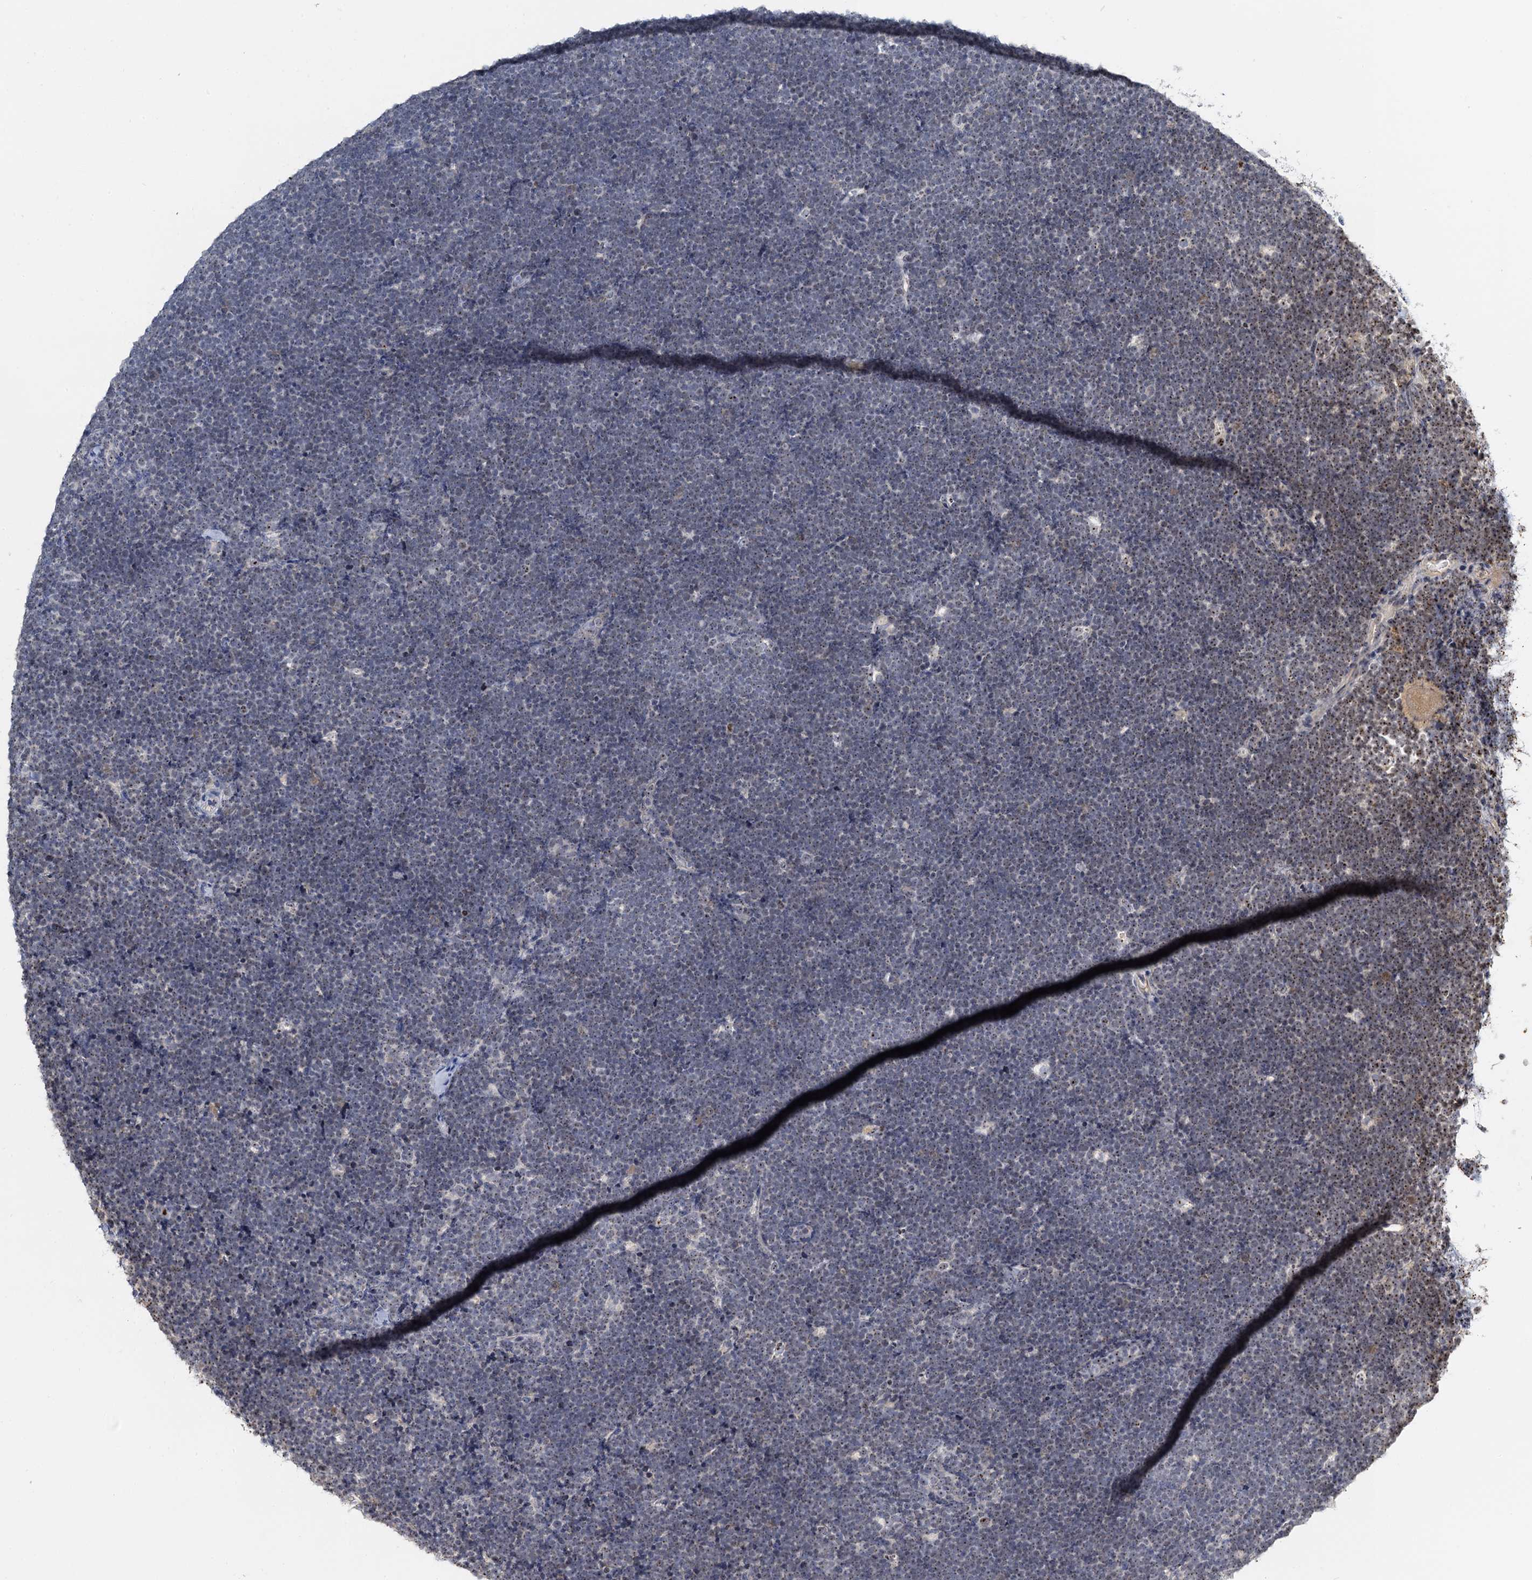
{"staining": {"intensity": "weak", "quantity": "25%-75%", "location": "nuclear"}, "tissue": "lymphoma", "cell_type": "Tumor cells", "image_type": "cancer", "snomed": [{"axis": "morphology", "description": "Malignant lymphoma, non-Hodgkin's type, High grade"}, {"axis": "topography", "description": "Lymph node"}], "caption": "Lymphoma stained with a brown dye displays weak nuclear positive positivity in approximately 25%-75% of tumor cells.", "gene": "NOP2", "patient": {"sex": "male", "age": 13}}